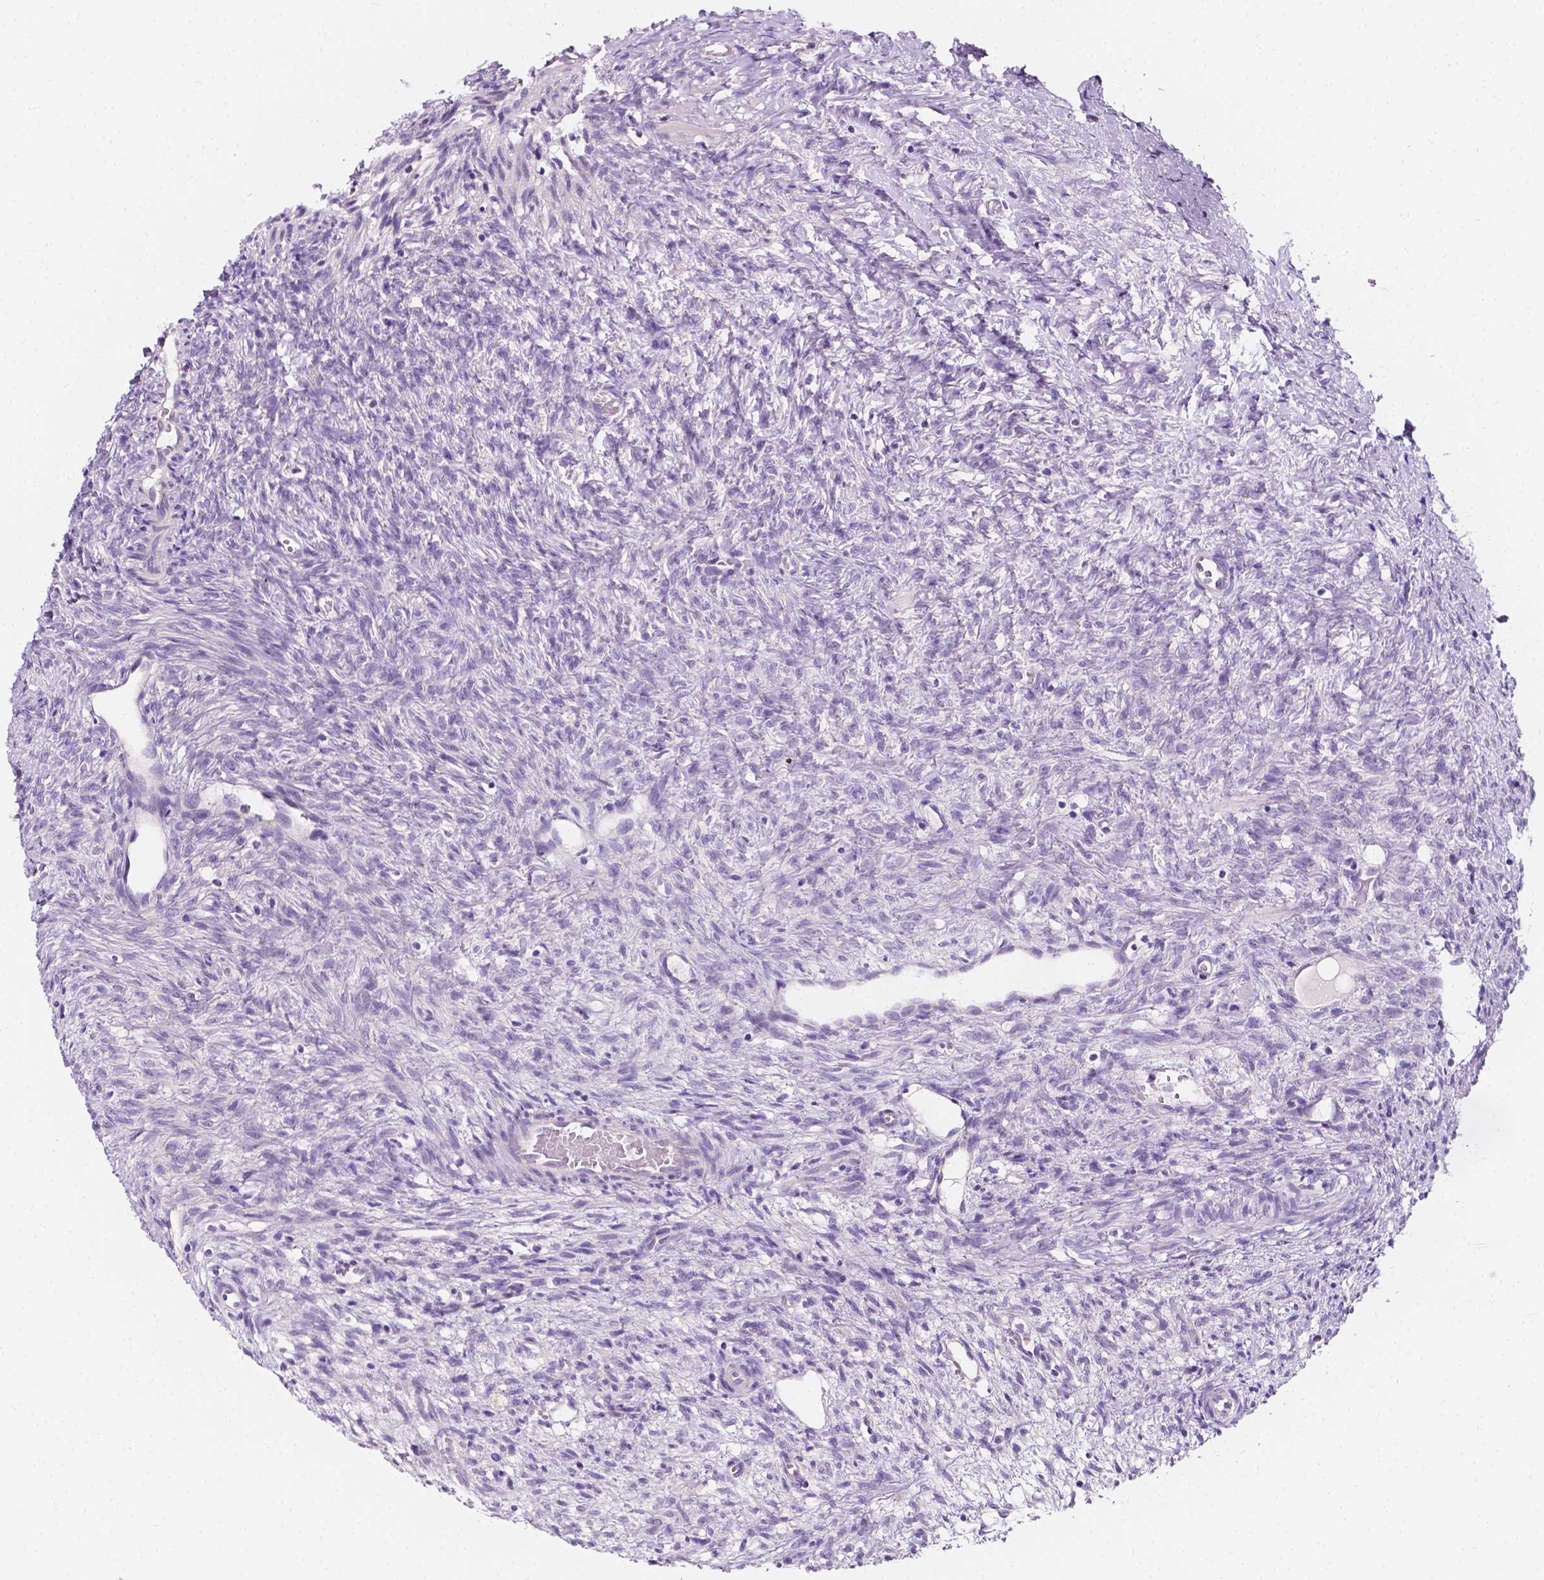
{"staining": {"intensity": "negative", "quantity": "none", "location": "none"}, "tissue": "ovary", "cell_type": "Follicle cells", "image_type": "normal", "snomed": [{"axis": "morphology", "description": "Normal tissue, NOS"}, {"axis": "topography", "description": "Ovary"}], "caption": "The immunohistochemistry (IHC) histopathology image has no significant positivity in follicle cells of ovary. The staining was performed using DAB to visualize the protein expression in brown, while the nuclei were stained in blue with hematoxylin (Magnification: 20x).", "gene": "SIRT2", "patient": {"sex": "female", "age": 46}}